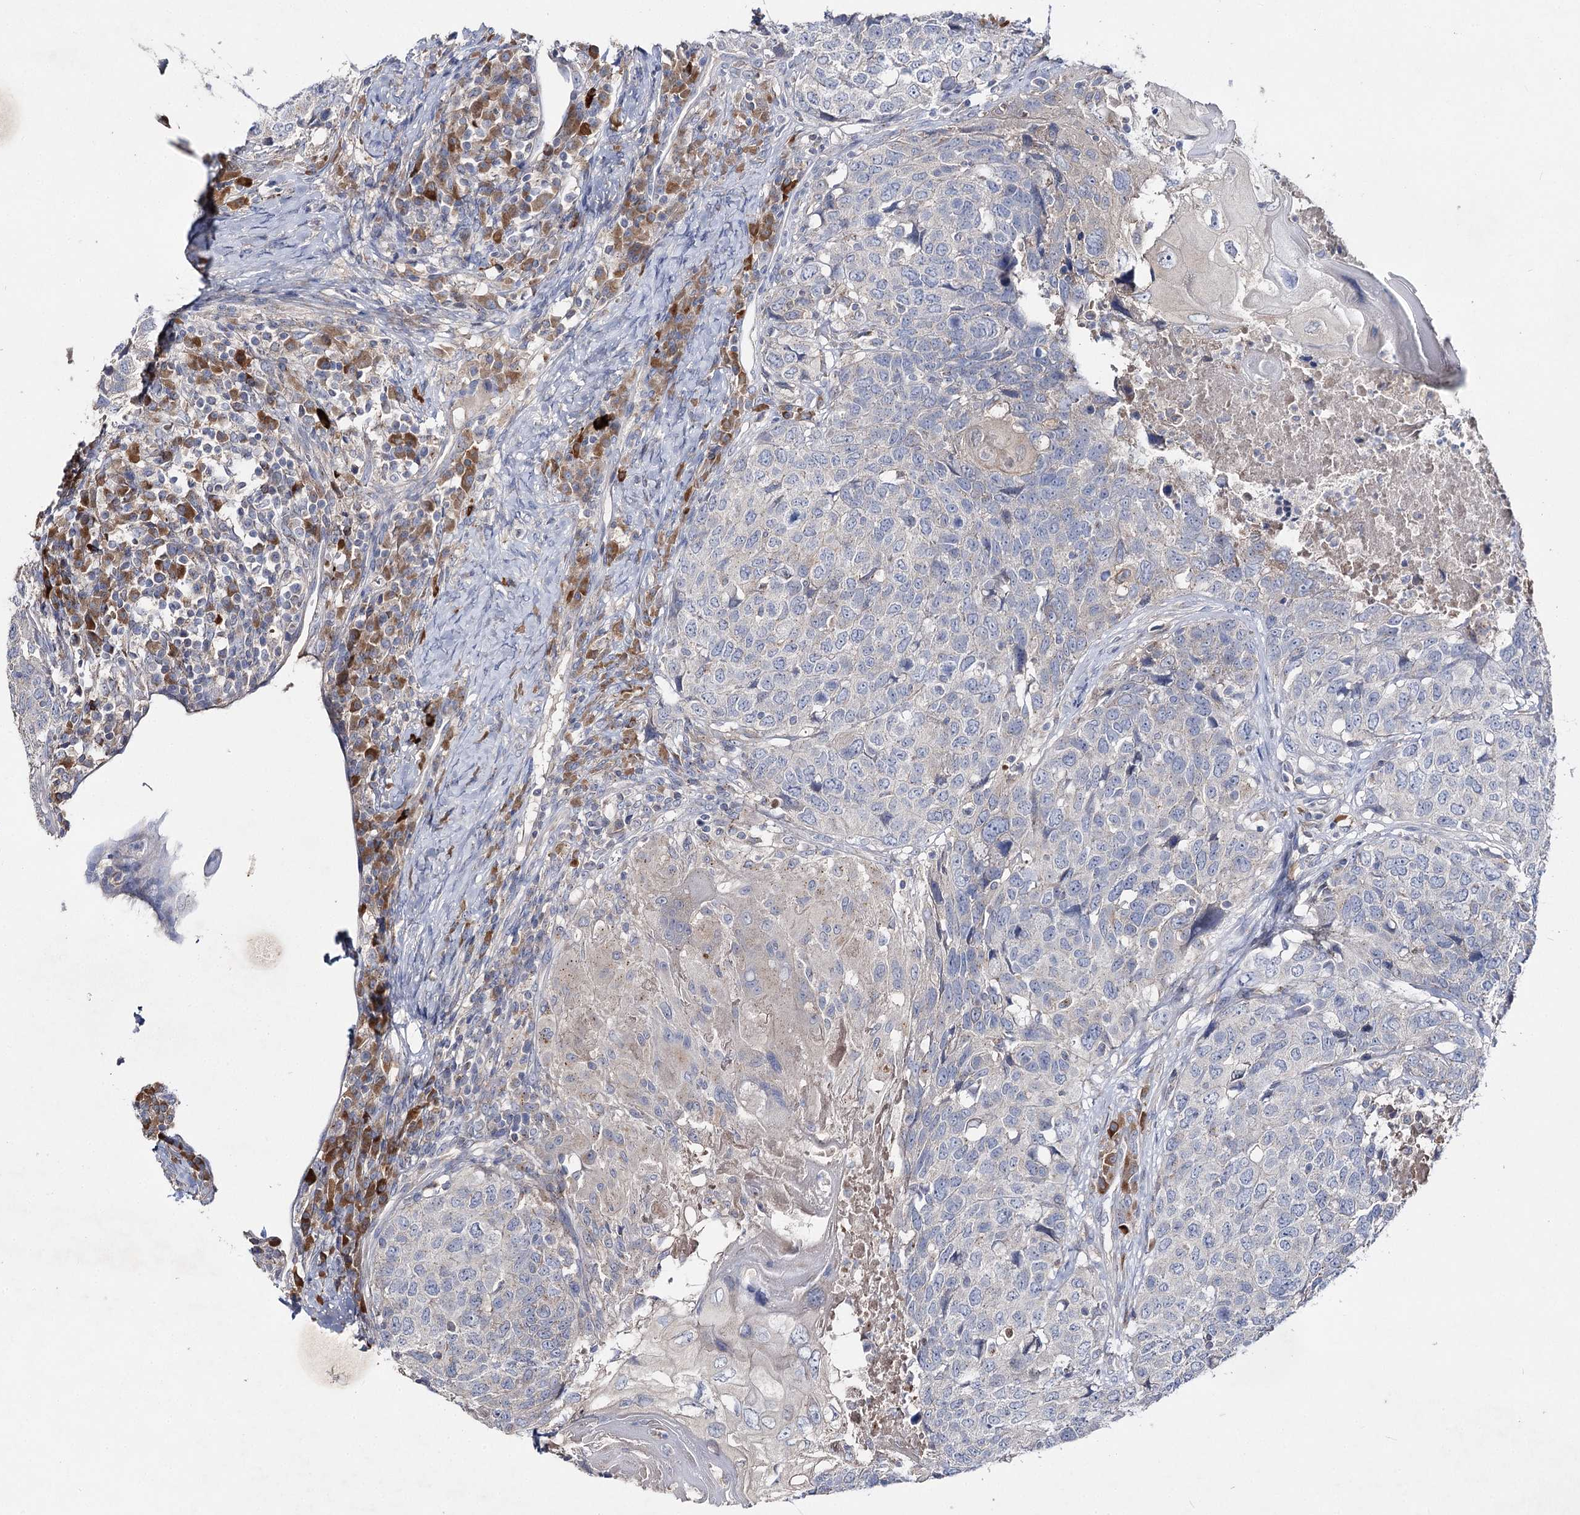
{"staining": {"intensity": "negative", "quantity": "none", "location": "none"}, "tissue": "head and neck cancer", "cell_type": "Tumor cells", "image_type": "cancer", "snomed": [{"axis": "morphology", "description": "Squamous cell carcinoma, NOS"}, {"axis": "topography", "description": "Head-Neck"}], "caption": "DAB immunohistochemical staining of head and neck cancer demonstrates no significant expression in tumor cells.", "gene": "IL1RAP", "patient": {"sex": "male", "age": 66}}